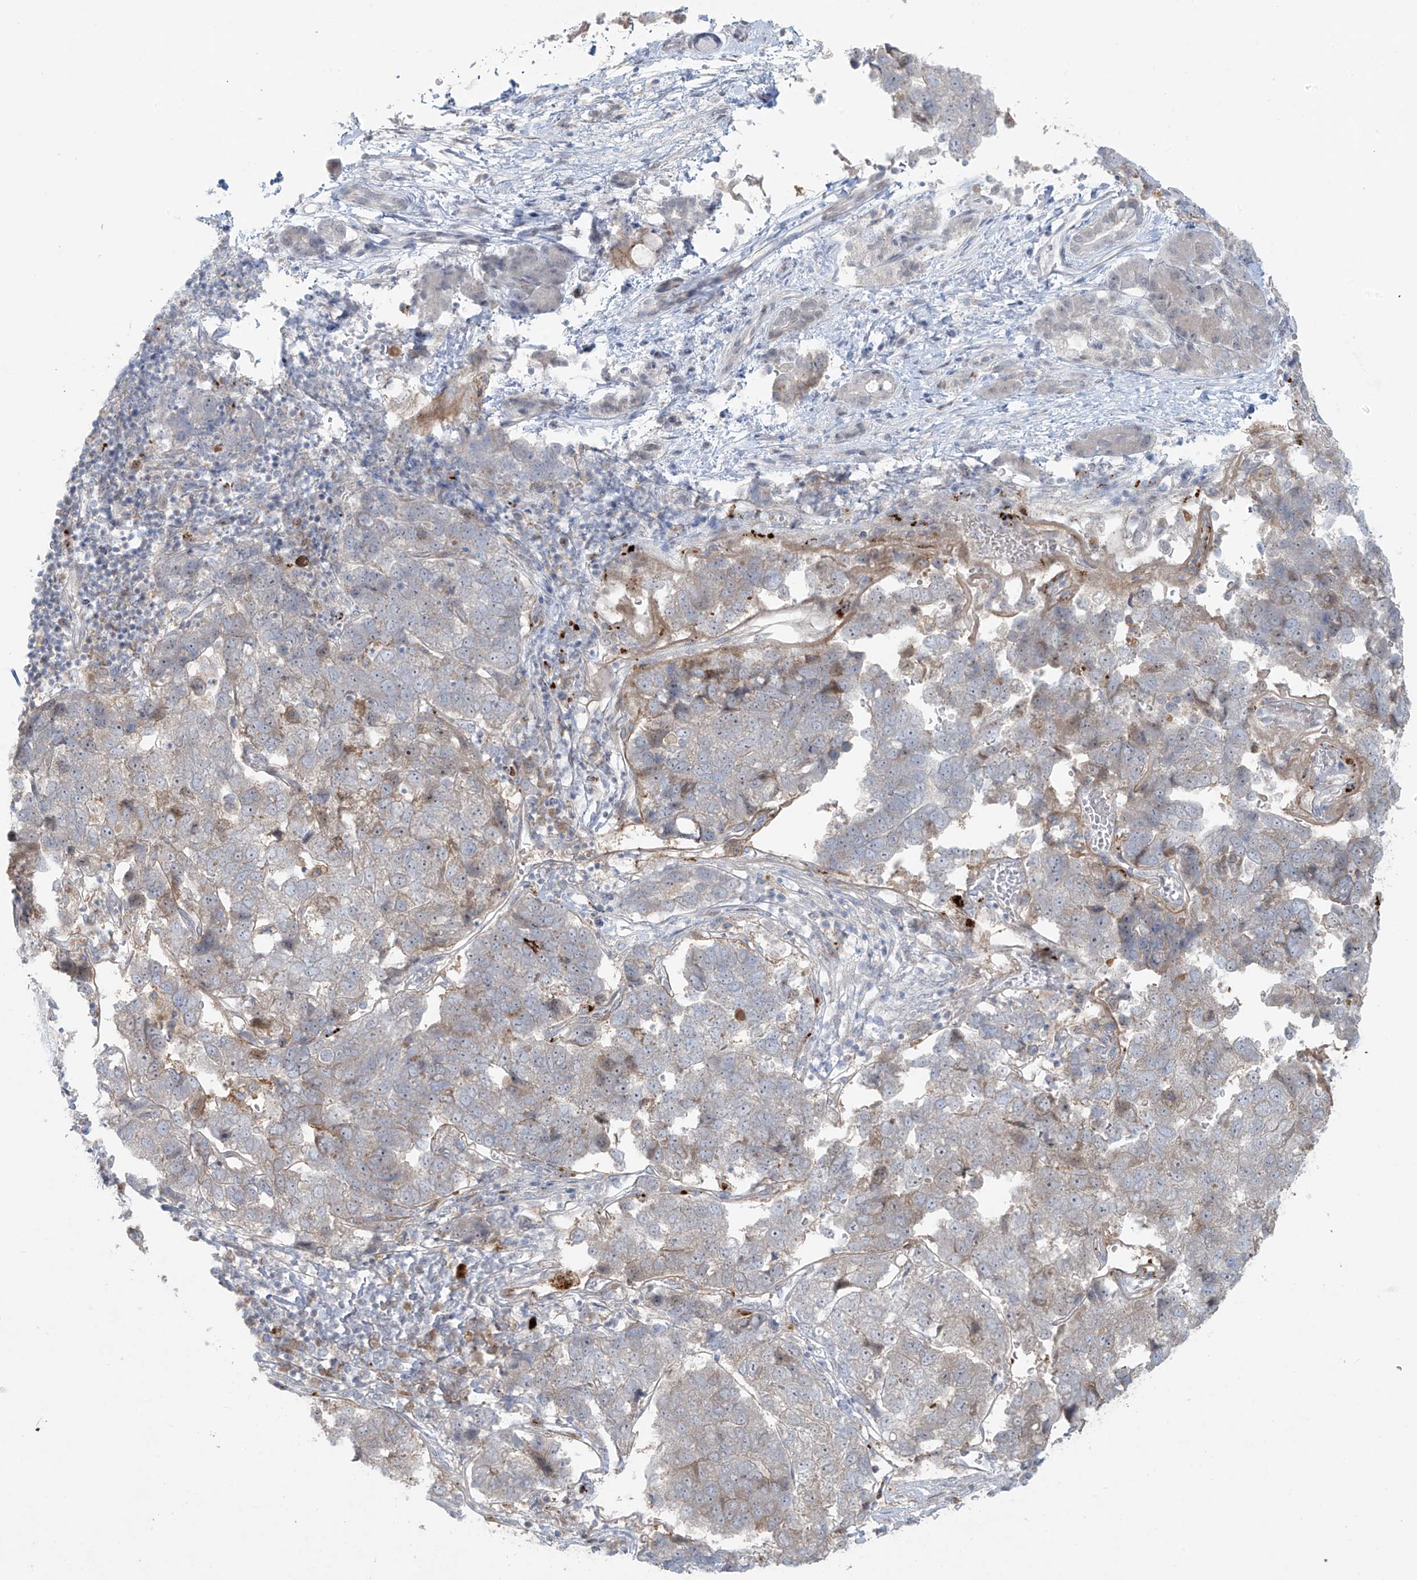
{"staining": {"intensity": "weak", "quantity": "25%-75%", "location": "cytoplasmic/membranous"}, "tissue": "pancreatic cancer", "cell_type": "Tumor cells", "image_type": "cancer", "snomed": [{"axis": "morphology", "description": "Adenocarcinoma, NOS"}, {"axis": "topography", "description": "Pancreas"}], "caption": "Pancreatic cancer (adenocarcinoma) stained with a protein marker demonstrates weak staining in tumor cells.", "gene": "PPAT", "patient": {"sex": "female", "age": 61}}